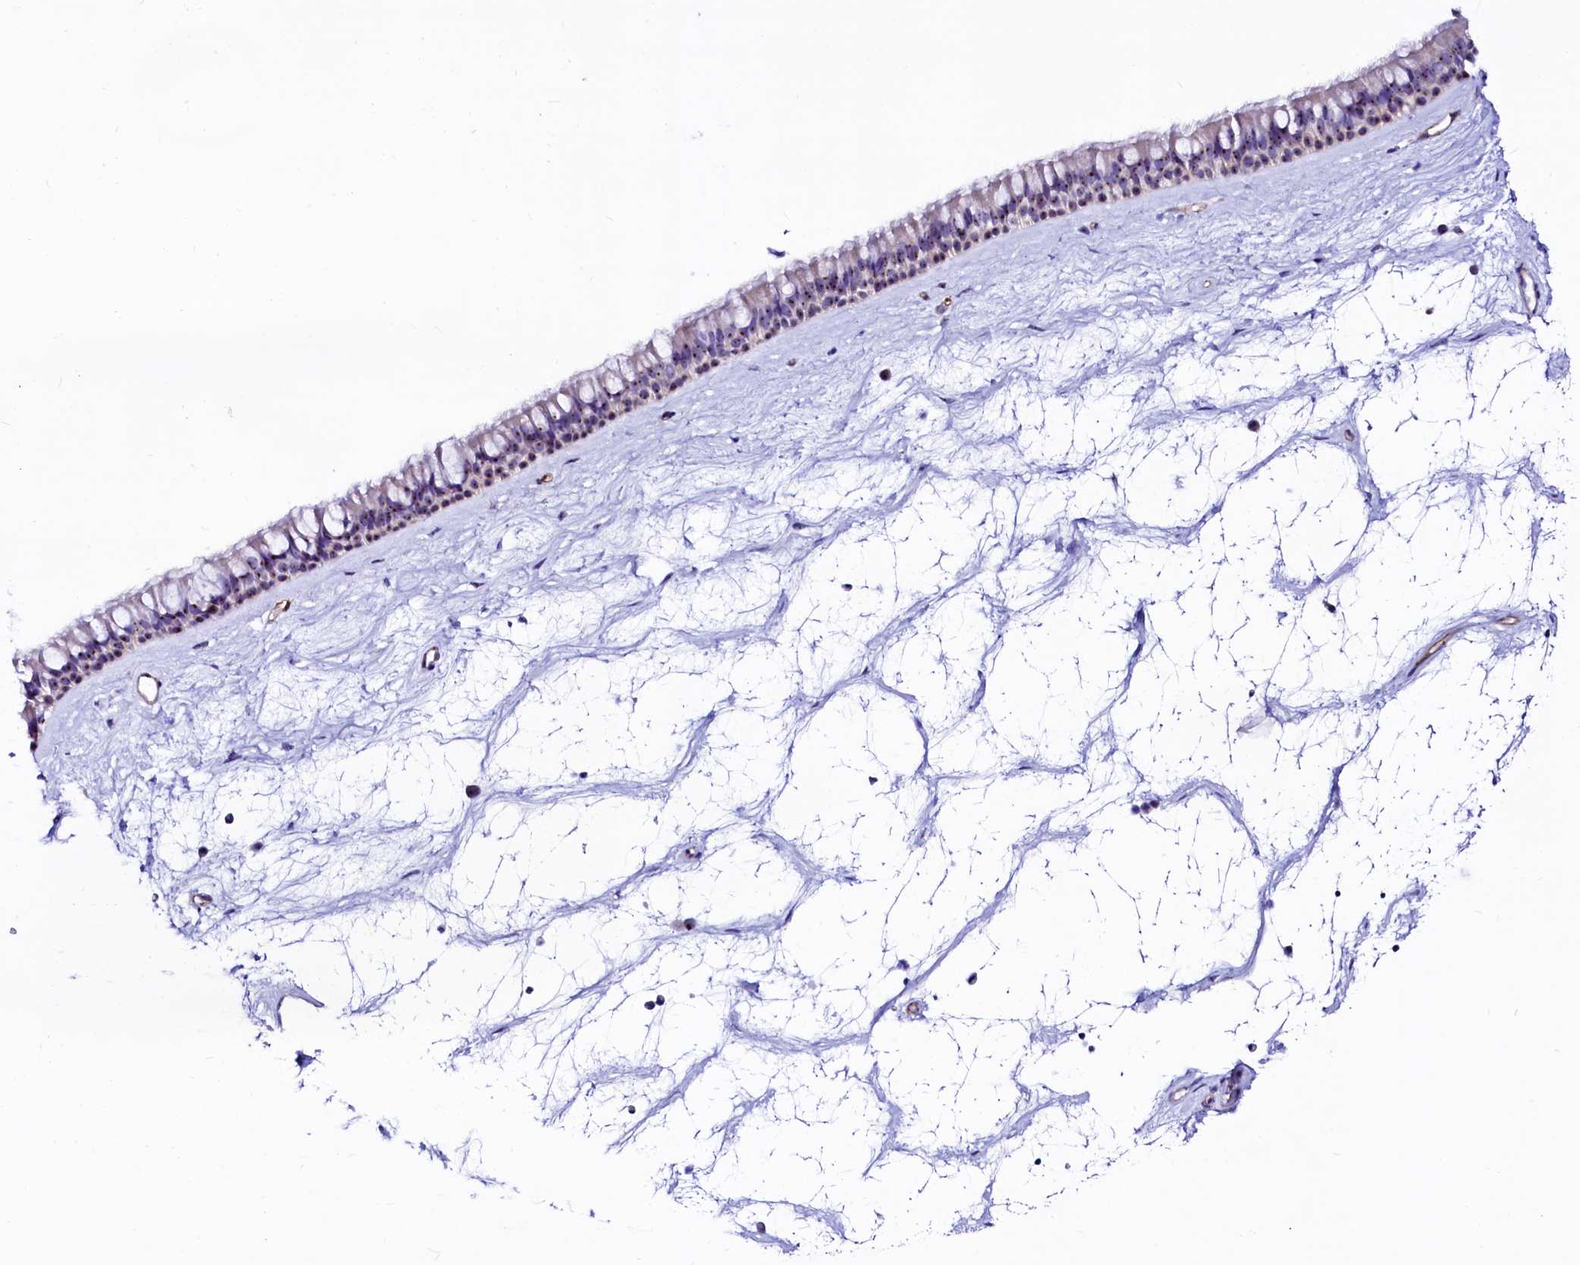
{"staining": {"intensity": "moderate", "quantity": "25%-75%", "location": "nuclear"}, "tissue": "nasopharynx", "cell_type": "Respiratory epithelial cells", "image_type": "normal", "snomed": [{"axis": "morphology", "description": "Normal tissue, NOS"}, {"axis": "topography", "description": "Nasopharynx"}], "caption": "Immunohistochemical staining of normal human nasopharynx displays medium levels of moderate nuclear expression in approximately 25%-75% of respiratory epithelial cells. The protein is stained brown, and the nuclei are stained in blue (DAB (3,3'-diaminobenzidine) IHC with brightfield microscopy, high magnification).", "gene": "SFR1", "patient": {"sex": "male", "age": 64}}